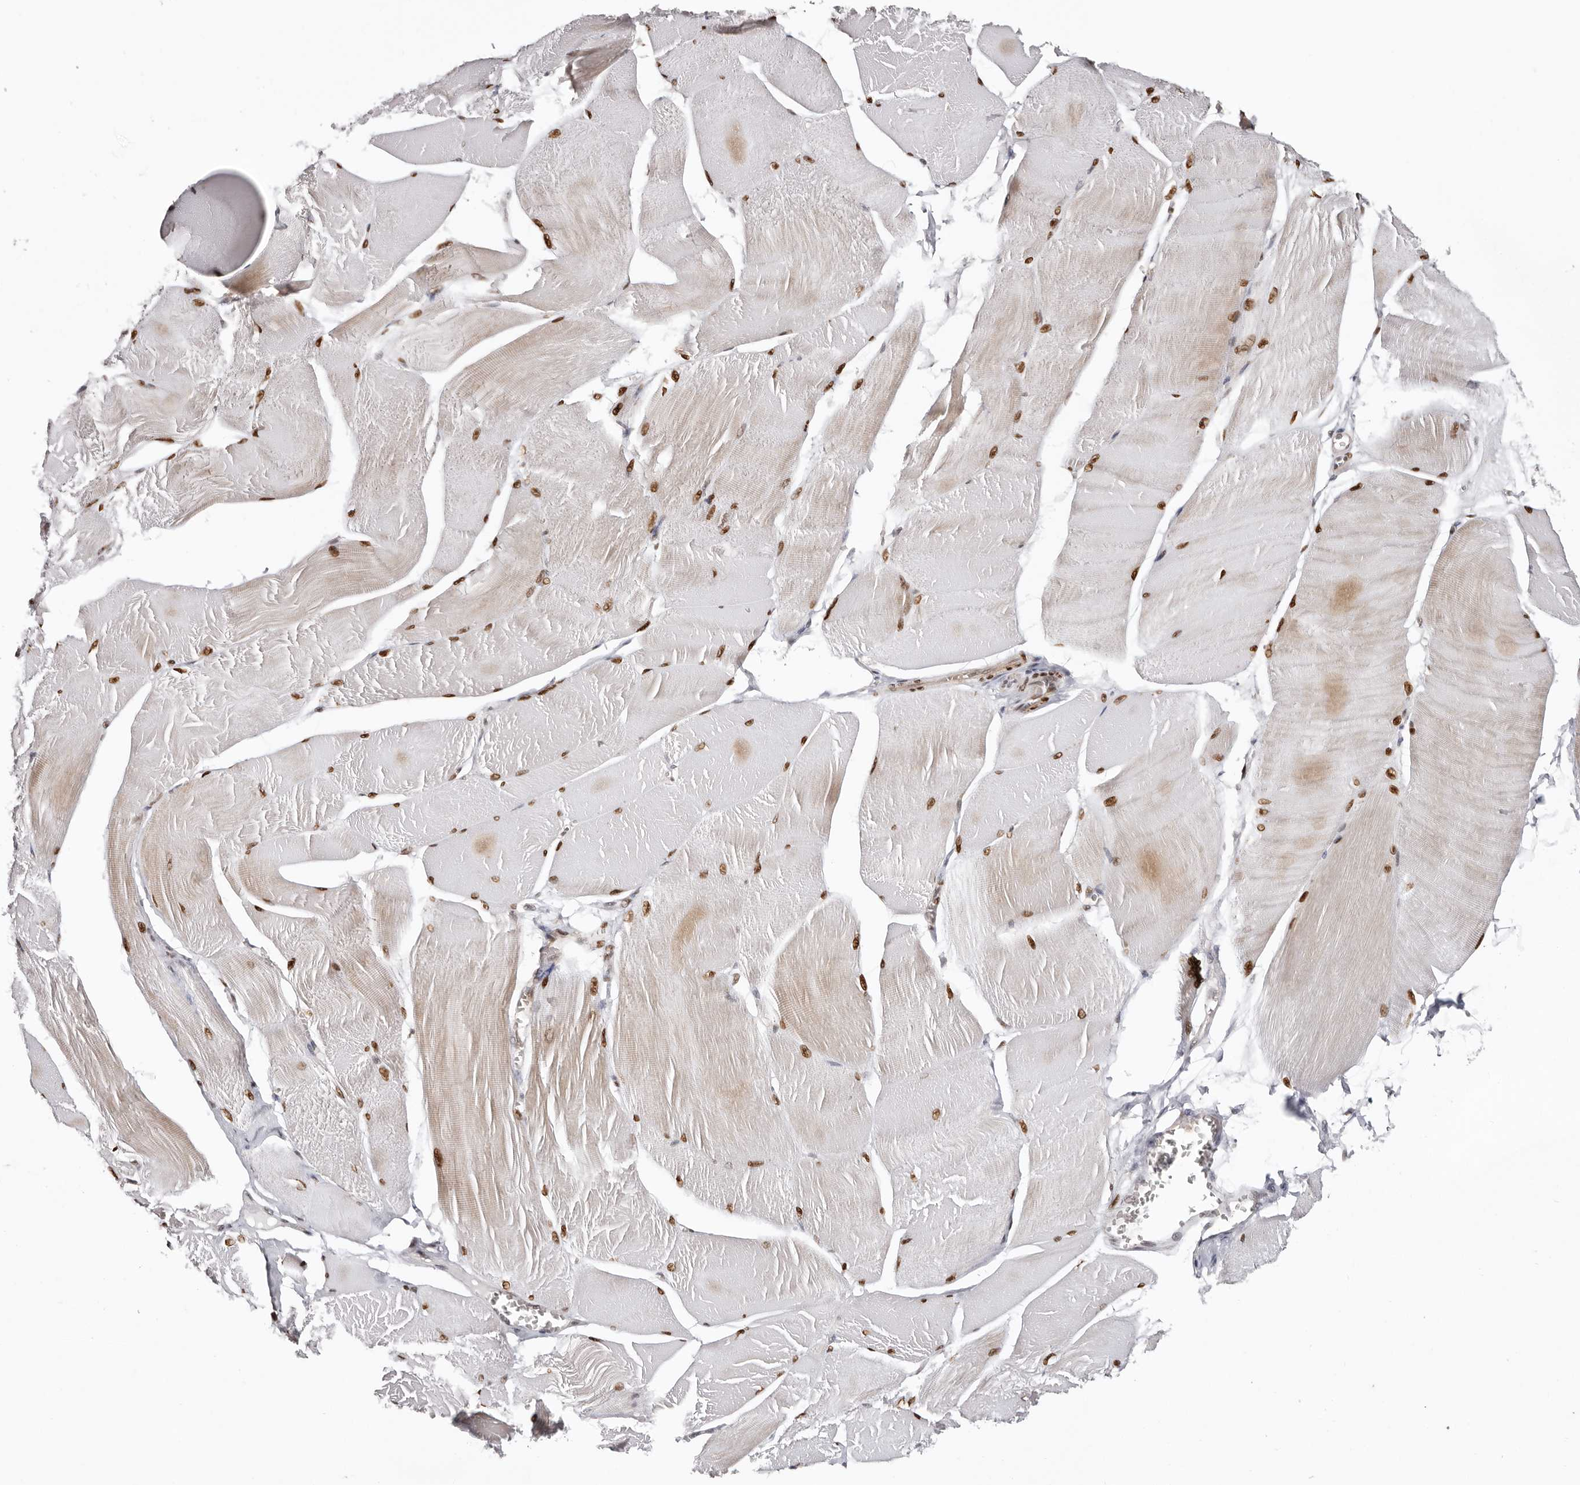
{"staining": {"intensity": "strong", "quantity": ">75%", "location": "nuclear"}, "tissue": "skeletal muscle", "cell_type": "Myocytes", "image_type": "normal", "snomed": [{"axis": "morphology", "description": "Normal tissue, NOS"}, {"axis": "morphology", "description": "Basal cell carcinoma"}, {"axis": "topography", "description": "Skeletal muscle"}], "caption": "A micrograph showing strong nuclear staining in approximately >75% of myocytes in unremarkable skeletal muscle, as visualized by brown immunohistochemical staining.", "gene": "SMAD7", "patient": {"sex": "female", "age": 64}}